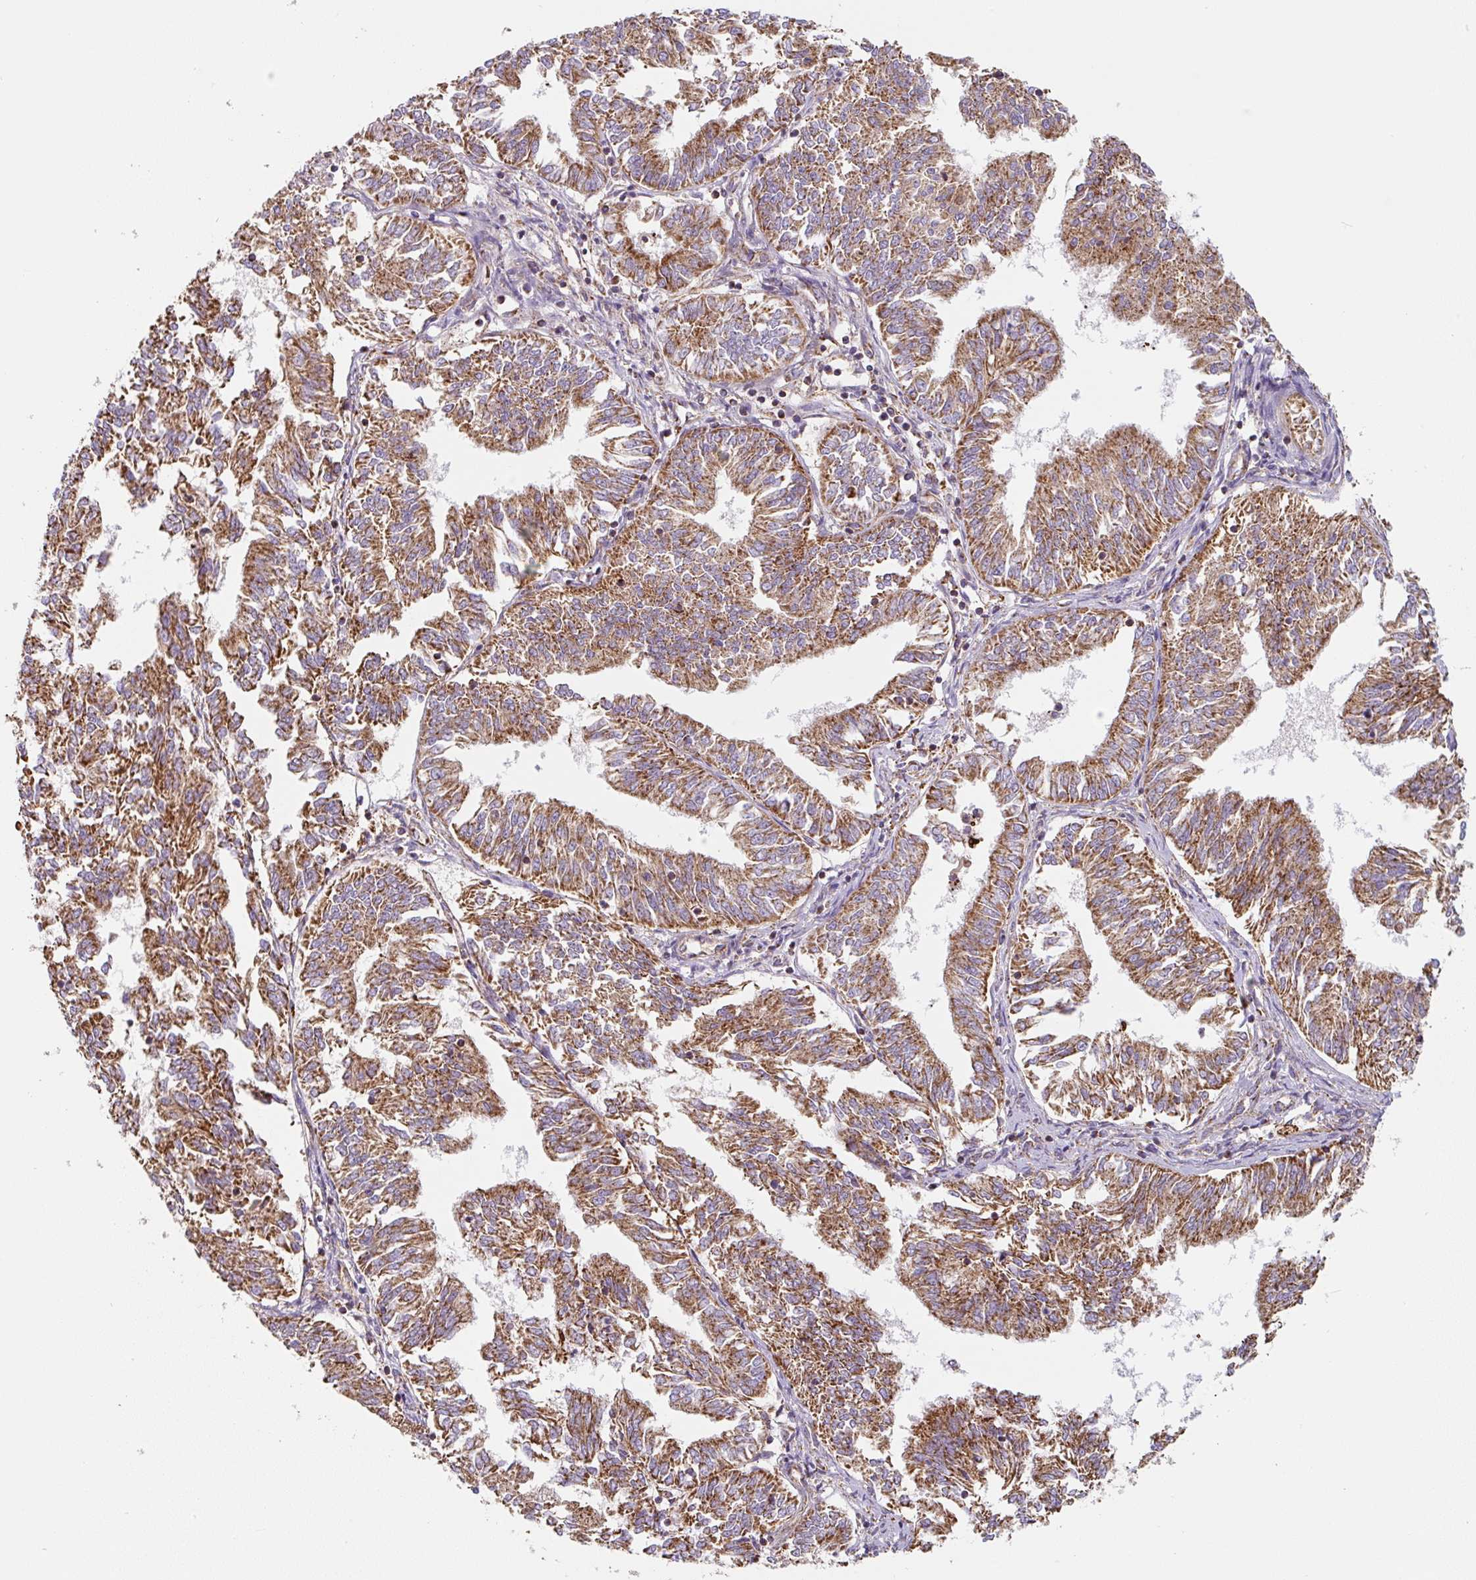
{"staining": {"intensity": "moderate", "quantity": ">75%", "location": "cytoplasmic/membranous"}, "tissue": "endometrial cancer", "cell_type": "Tumor cells", "image_type": "cancer", "snomed": [{"axis": "morphology", "description": "Adenocarcinoma, NOS"}, {"axis": "topography", "description": "Endometrium"}], "caption": "Immunohistochemistry histopathology image of neoplastic tissue: endometrial adenocarcinoma stained using immunohistochemistry (IHC) displays medium levels of moderate protein expression localized specifically in the cytoplasmic/membranous of tumor cells, appearing as a cytoplasmic/membranous brown color.", "gene": "MT-CO2", "patient": {"sex": "female", "age": 58}}